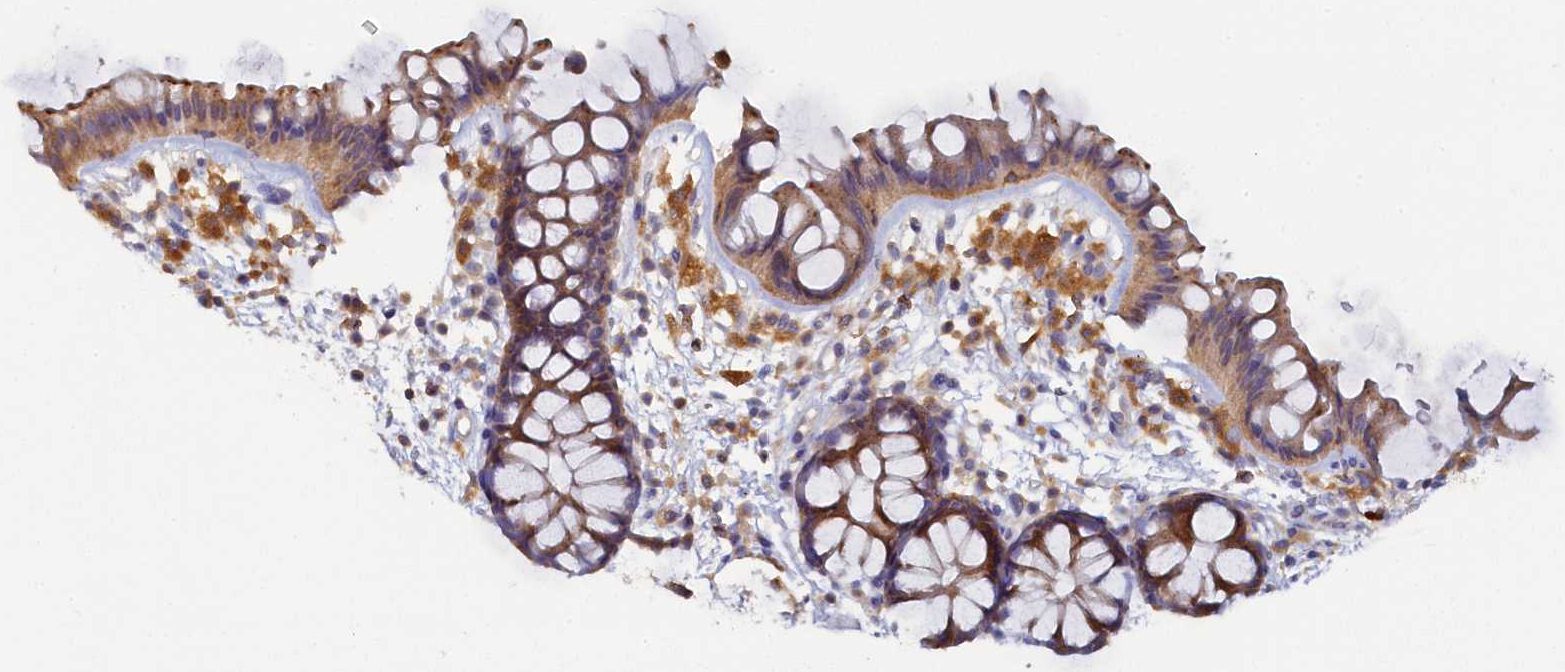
{"staining": {"intensity": "moderate", "quantity": "25%-75%", "location": "cytoplasmic/membranous"}, "tissue": "colon", "cell_type": "Endothelial cells", "image_type": "normal", "snomed": [{"axis": "morphology", "description": "Normal tissue, NOS"}, {"axis": "topography", "description": "Colon"}], "caption": "Immunohistochemical staining of benign human colon displays moderate cytoplasmic/membranous protein expression in approximately 25%-75% of endothelial cells.", "gene": "TIMM8B", "patient": {"sex": "female", "age": 62}}